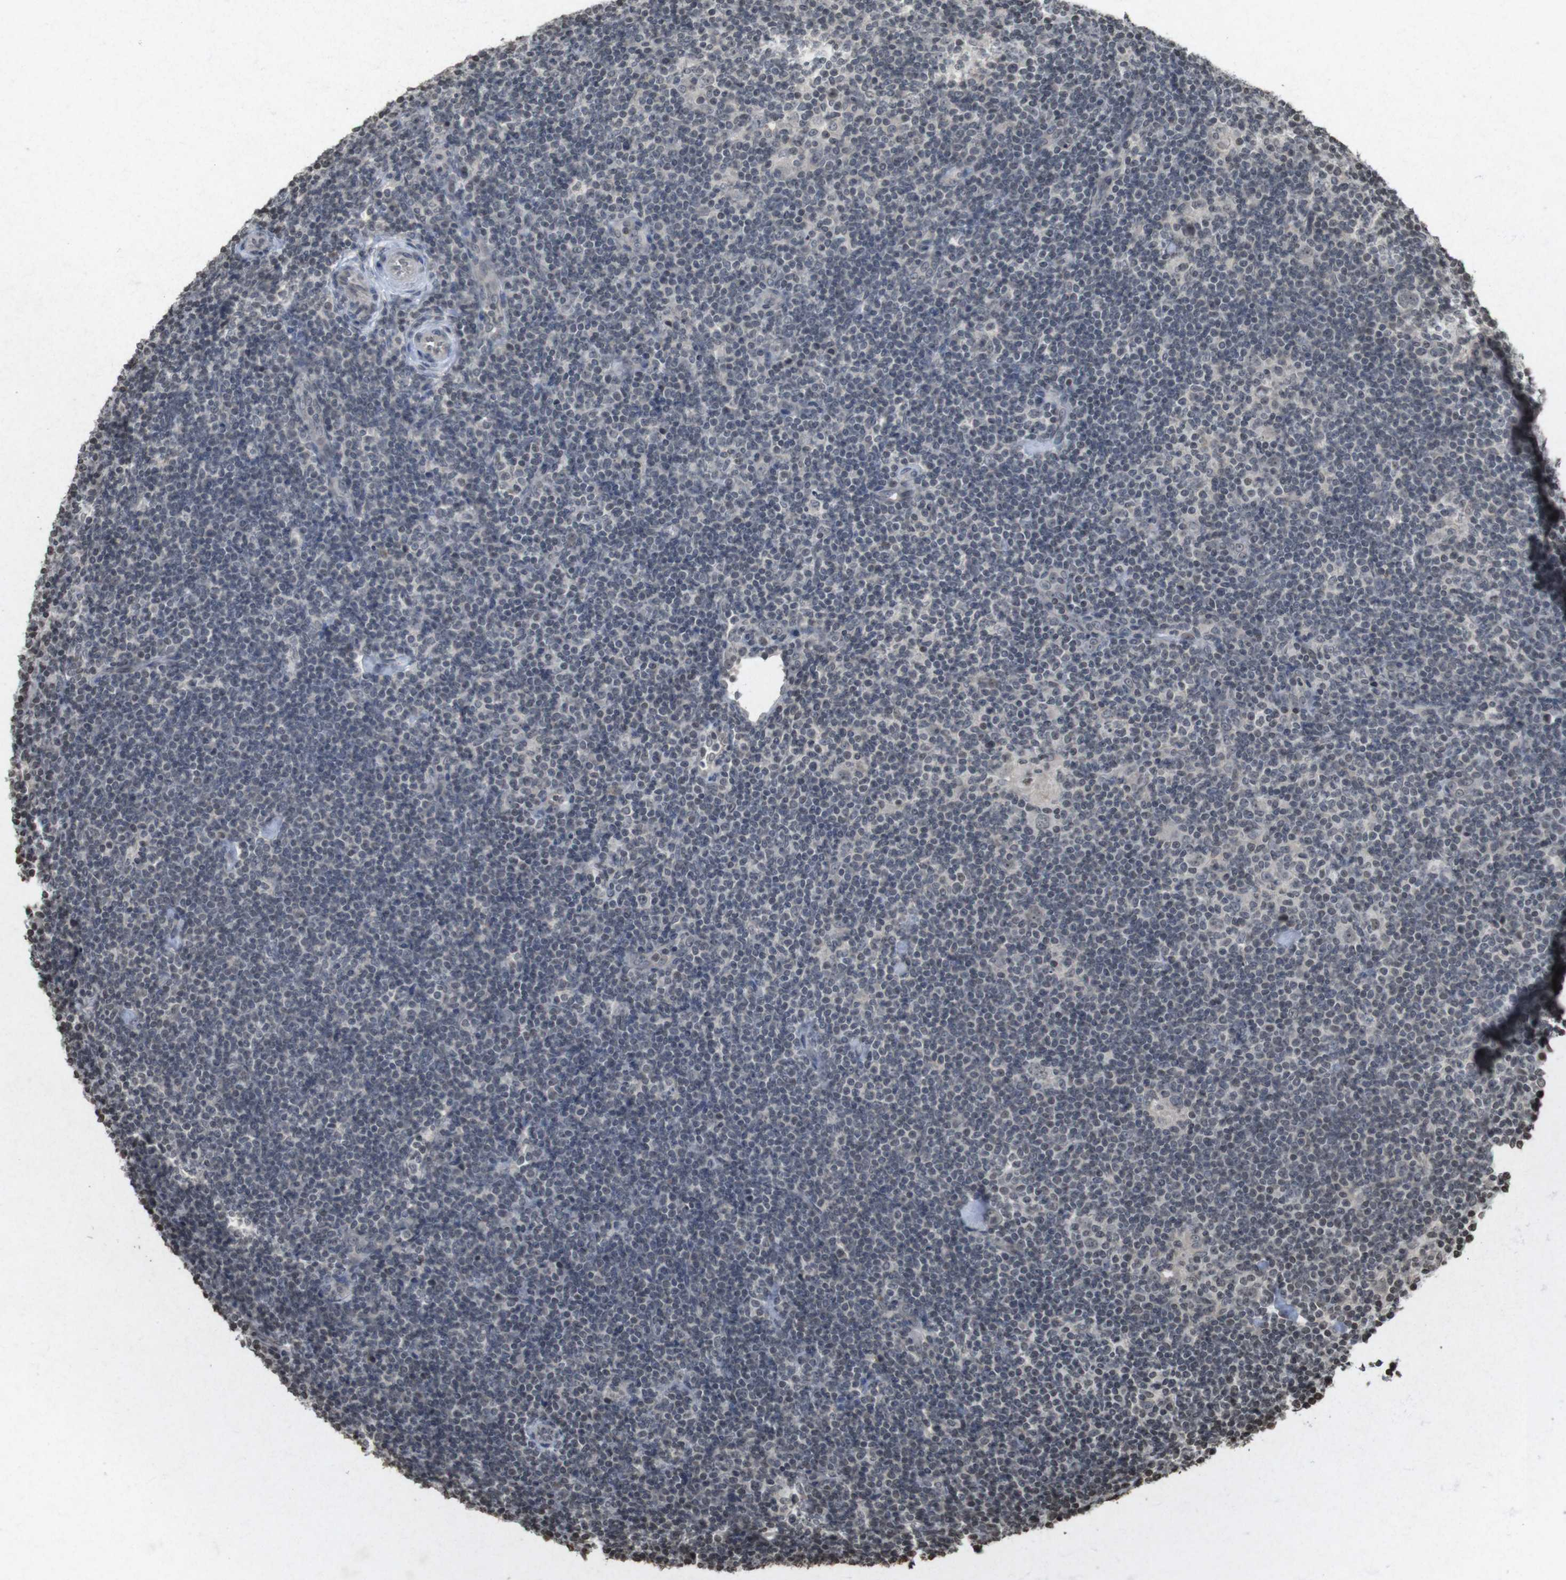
{"staining": {"intensity": "weak", "quantity": "<25%", "location": "nuclear"}, "tissue": "lymphoma", "cell_type": "Tumor cells", "image_type": "cancer", "snomed": [{"axis": "morphology", "description": "Hodgkin's disease, NOS"}, {"axis": "topography", "description": "Lymph node"}], "caption": "Immunohistochemistry (IHC) photomicrograph of neoplastic tissue: human lymphoma stained with DAB (3,3'-diaminobenzidine) reveals no significant protein expression in tumor cells.", "gene": "FOXA3", "patient": {"sex": "female", "age": 57}}